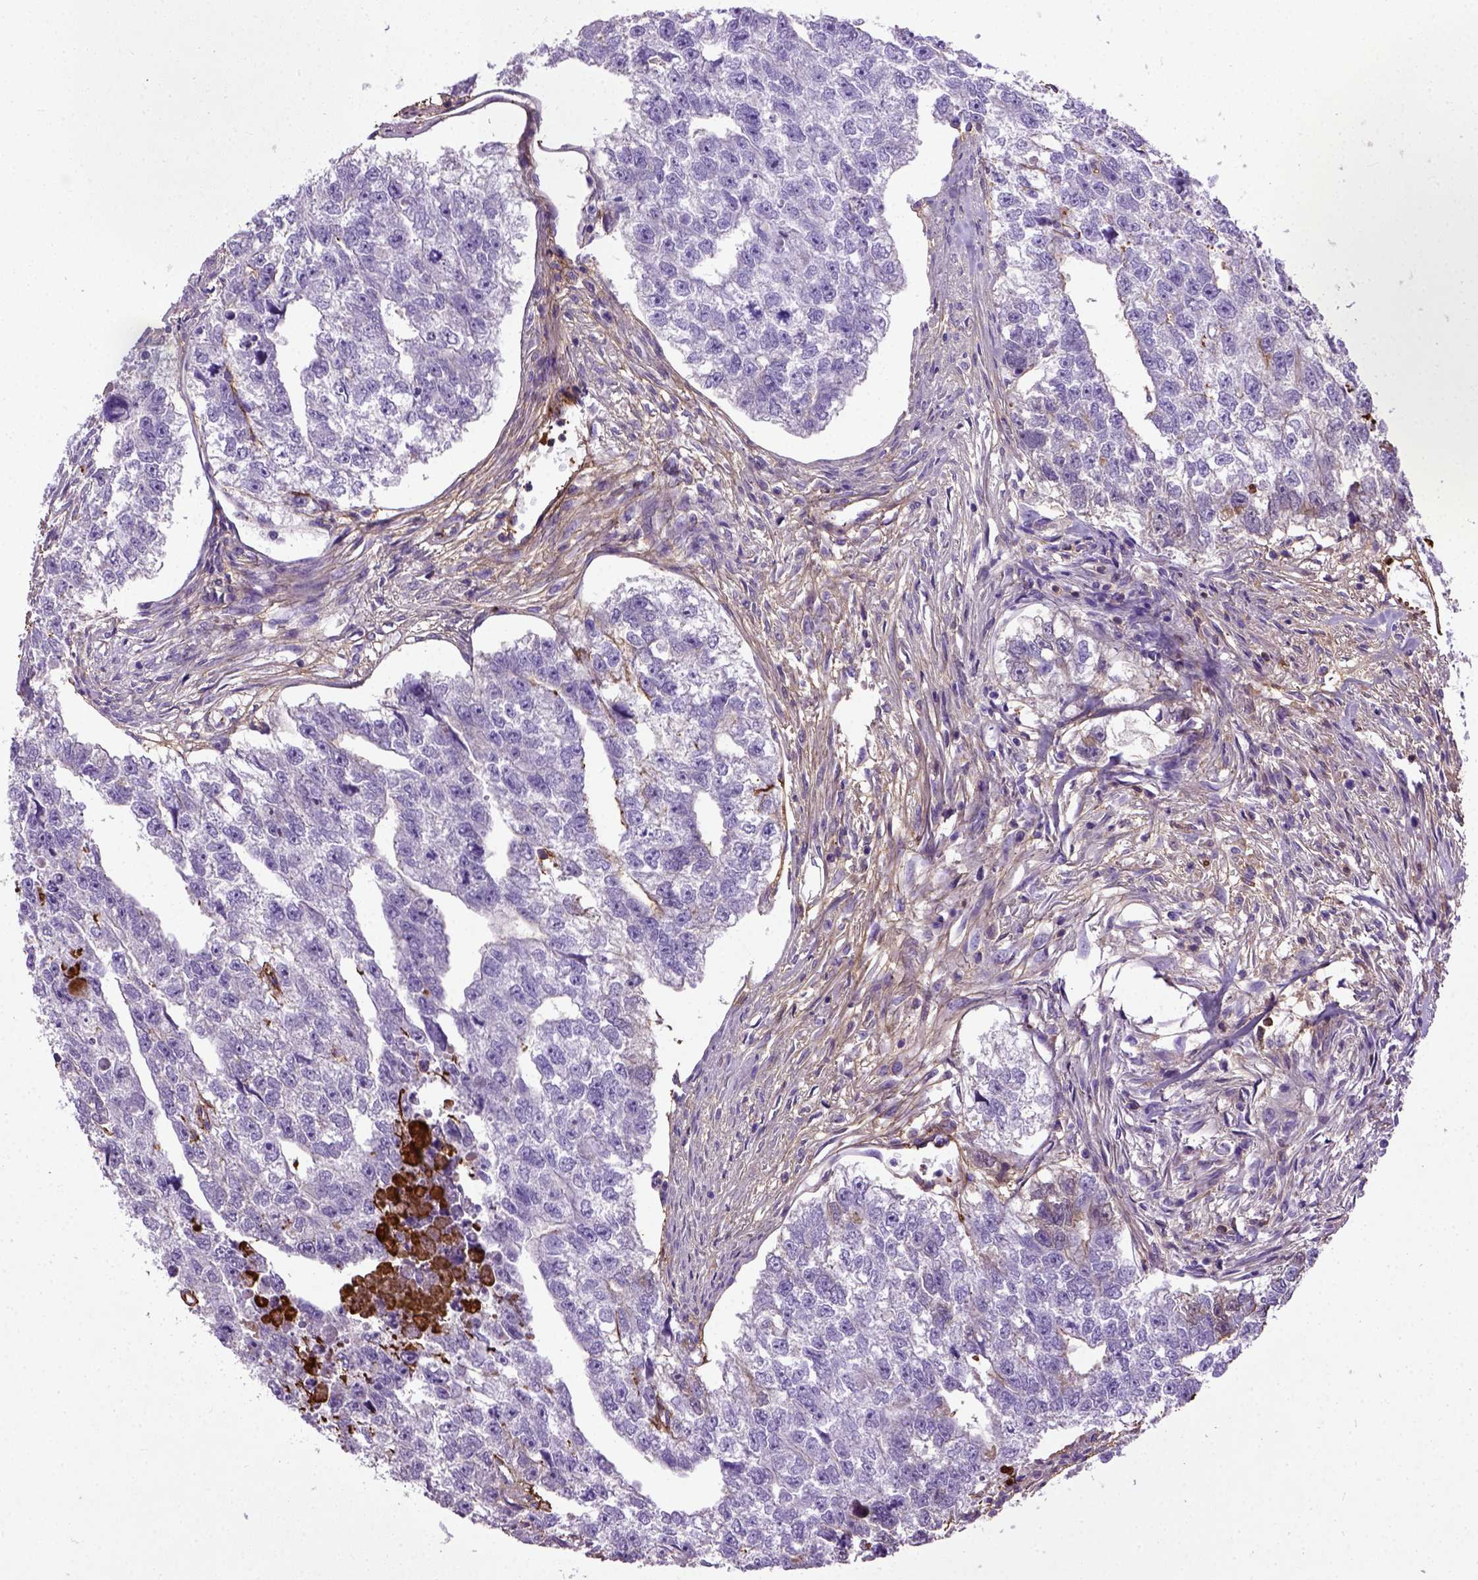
{"staining": {"intensity": "negative", "quantity": "none", "location": "none"}, "tissue": "testis cancer", "cell_type": "Tumor cells", "image_type": "cancer", "snomed": [{"axis": "morphology", "description": "Carcinoma, Embryonal, NOS"}, {"axis": "morphology", "description": "Teratoma, malignant, NOS"}, {"axis": "topography", "description": "Testis"}], "caption": "Immunohistochemistry histopathology image of neoplastic tissue: testis cancer (embryonal carcinoma) stained with DAB exhibits no significant protein staining in tumor cells.", "gene": "ADAMTS8", "patient": {"sex": "male", "age": 44}}